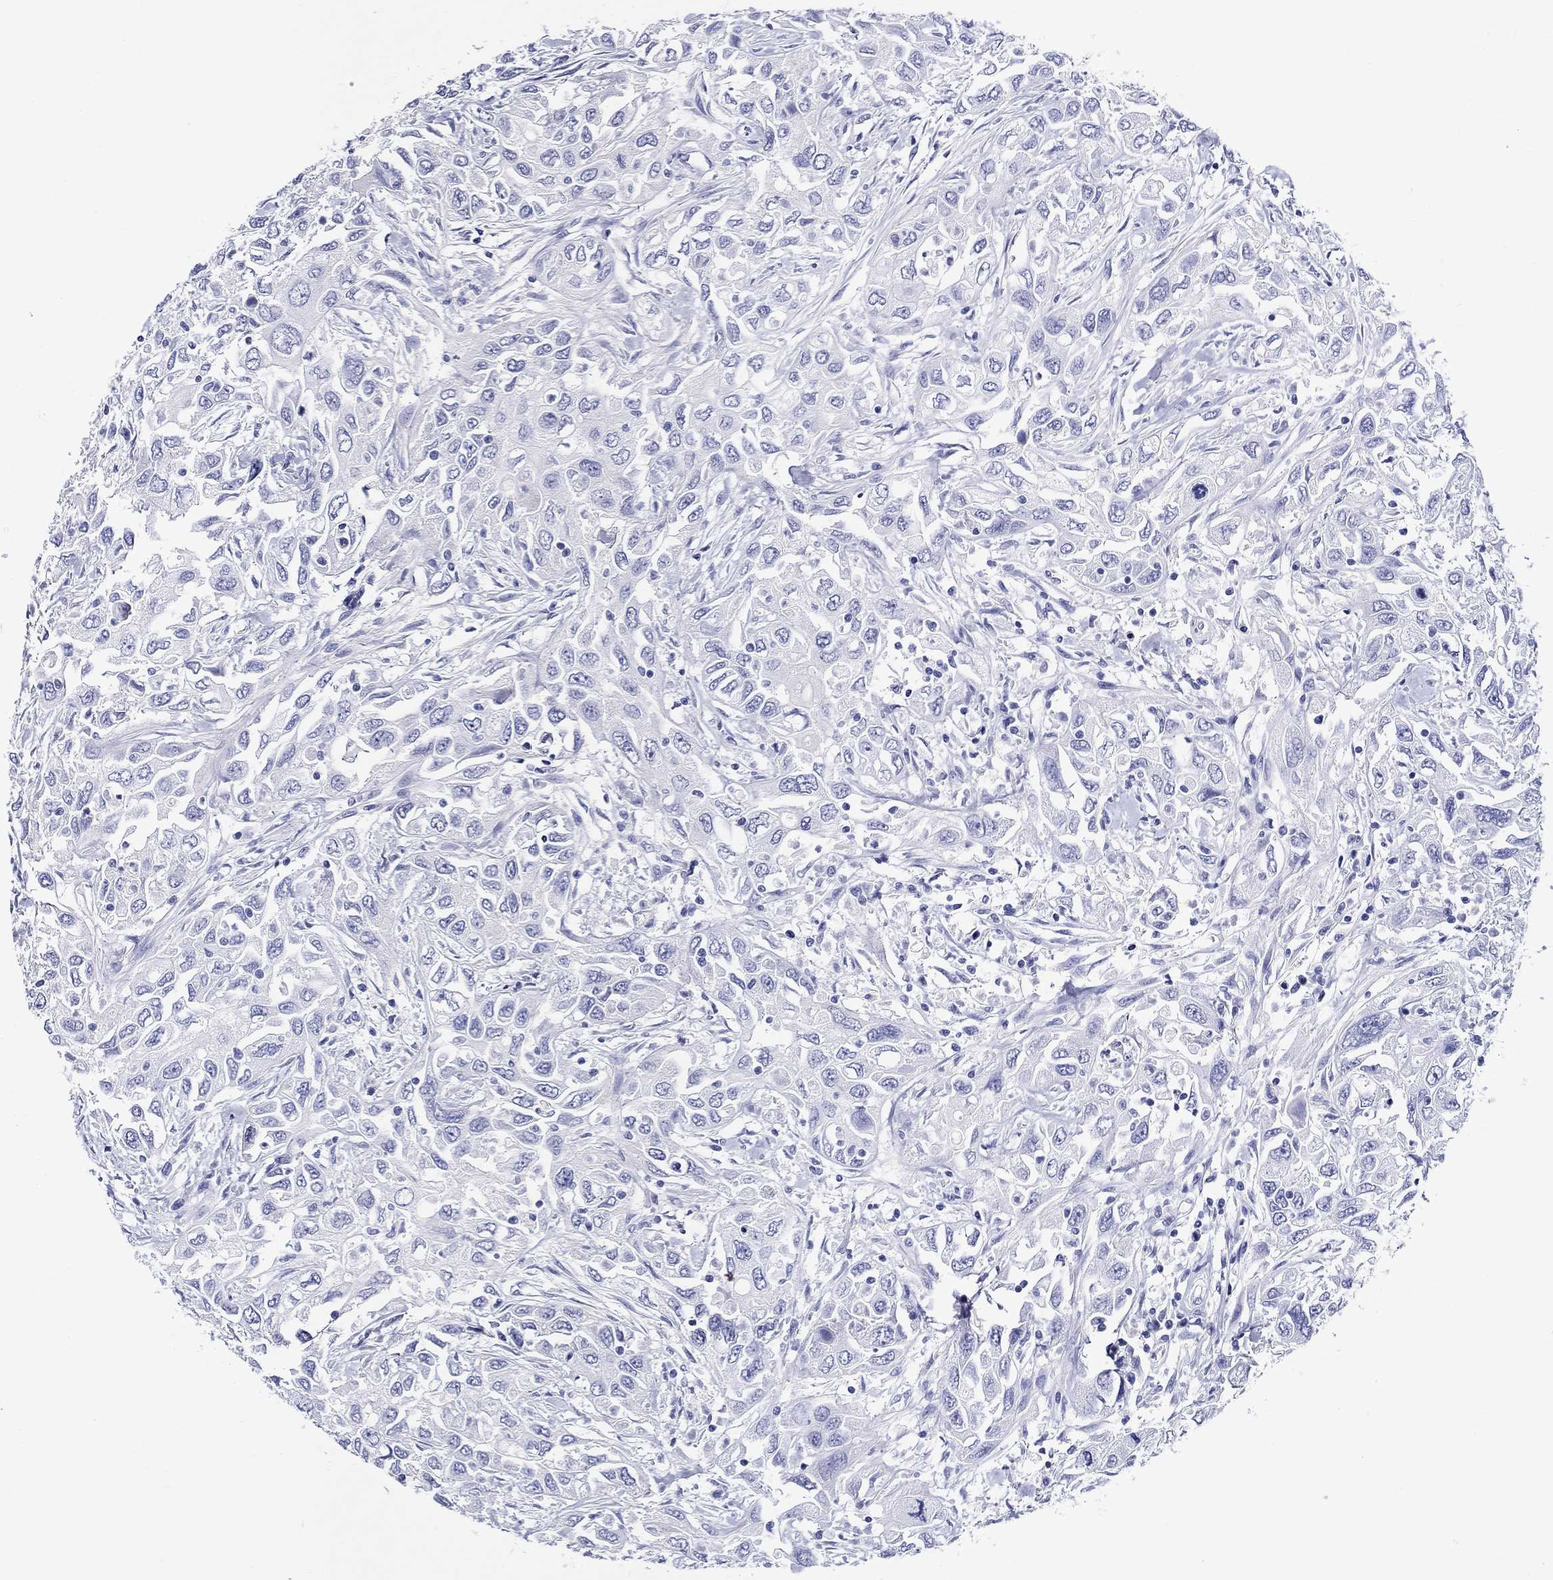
{"staining": {"intensity": "negative", "quantity": "none", "location": "none"}, "tissue": "urothelial cancer", "cell_type": "Tumor cells", "image_type": "cancer", "snomed": [{"axis": "morphology", "description": "Urothelial carcinoma, High grade"}, {"axis": "topography", "description": "Urinary bladder"}], "caption": "Tumor cells show no significant expression in urothelial cancer.", "gene": "CRYGS", "patient": {"sex": "male", "age": 76}}